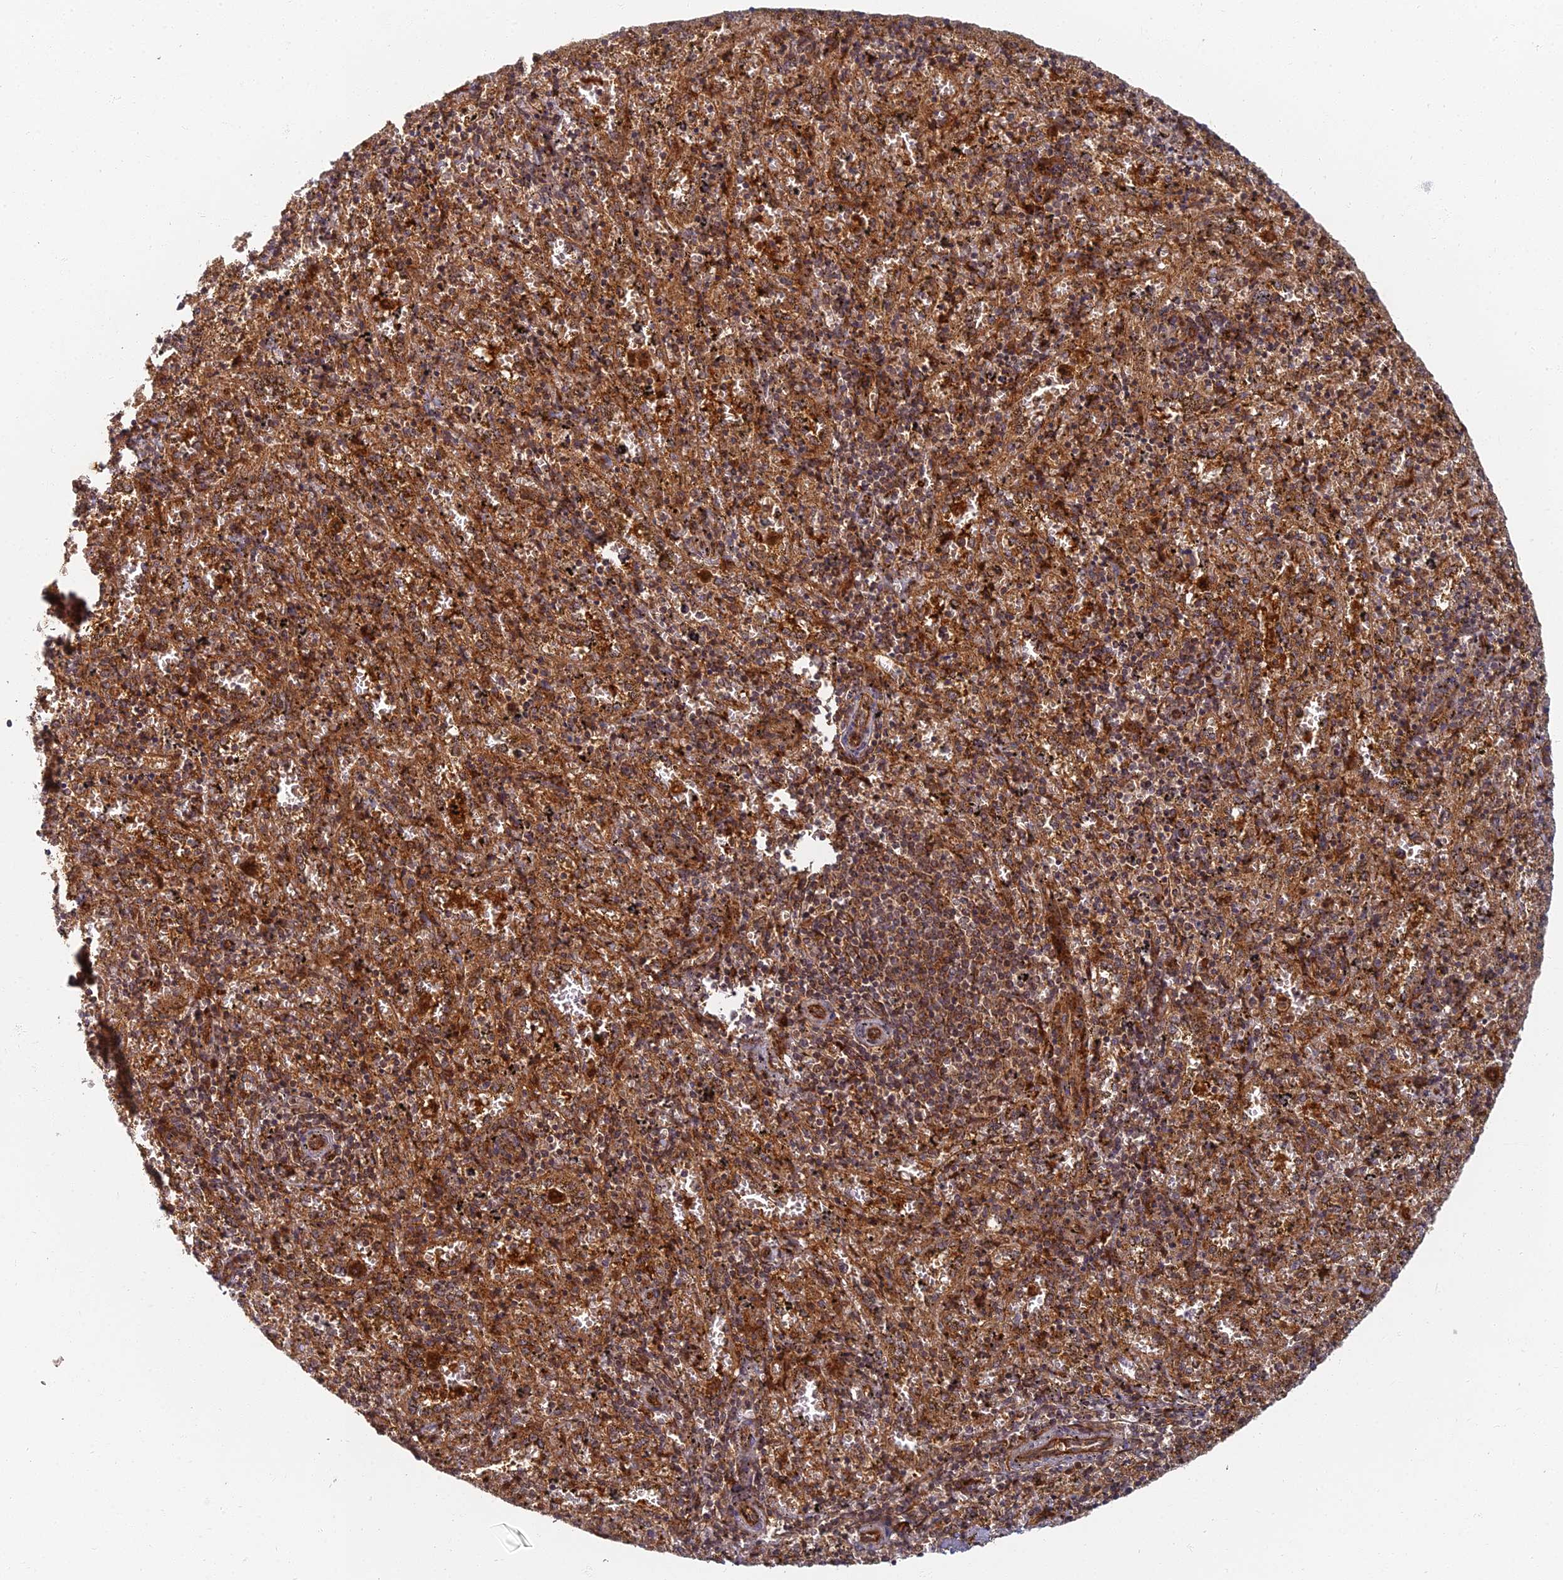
{"staining": {"intensity": "strong", "quantity": ">75%", "location": "cytoplasmic/membranous"}, "tissue": "spleen", "cell_type": "Cells in red pulp", "image_type": "normal", "snomed": [{"axis": "morphology", "description": "Normal tissue, NOS"}, {"axis": "topography", "description": "Spleen"}], "caption": "A brown stain highlights strong cytoplasmic/membranous positivity of a protein in cells in red pulp of normal spleen. (DAB = brown stain, brightfield microscopy at high magnification).", "gene": "INO80D", "patient": {"sex": "male", "age": 11}}